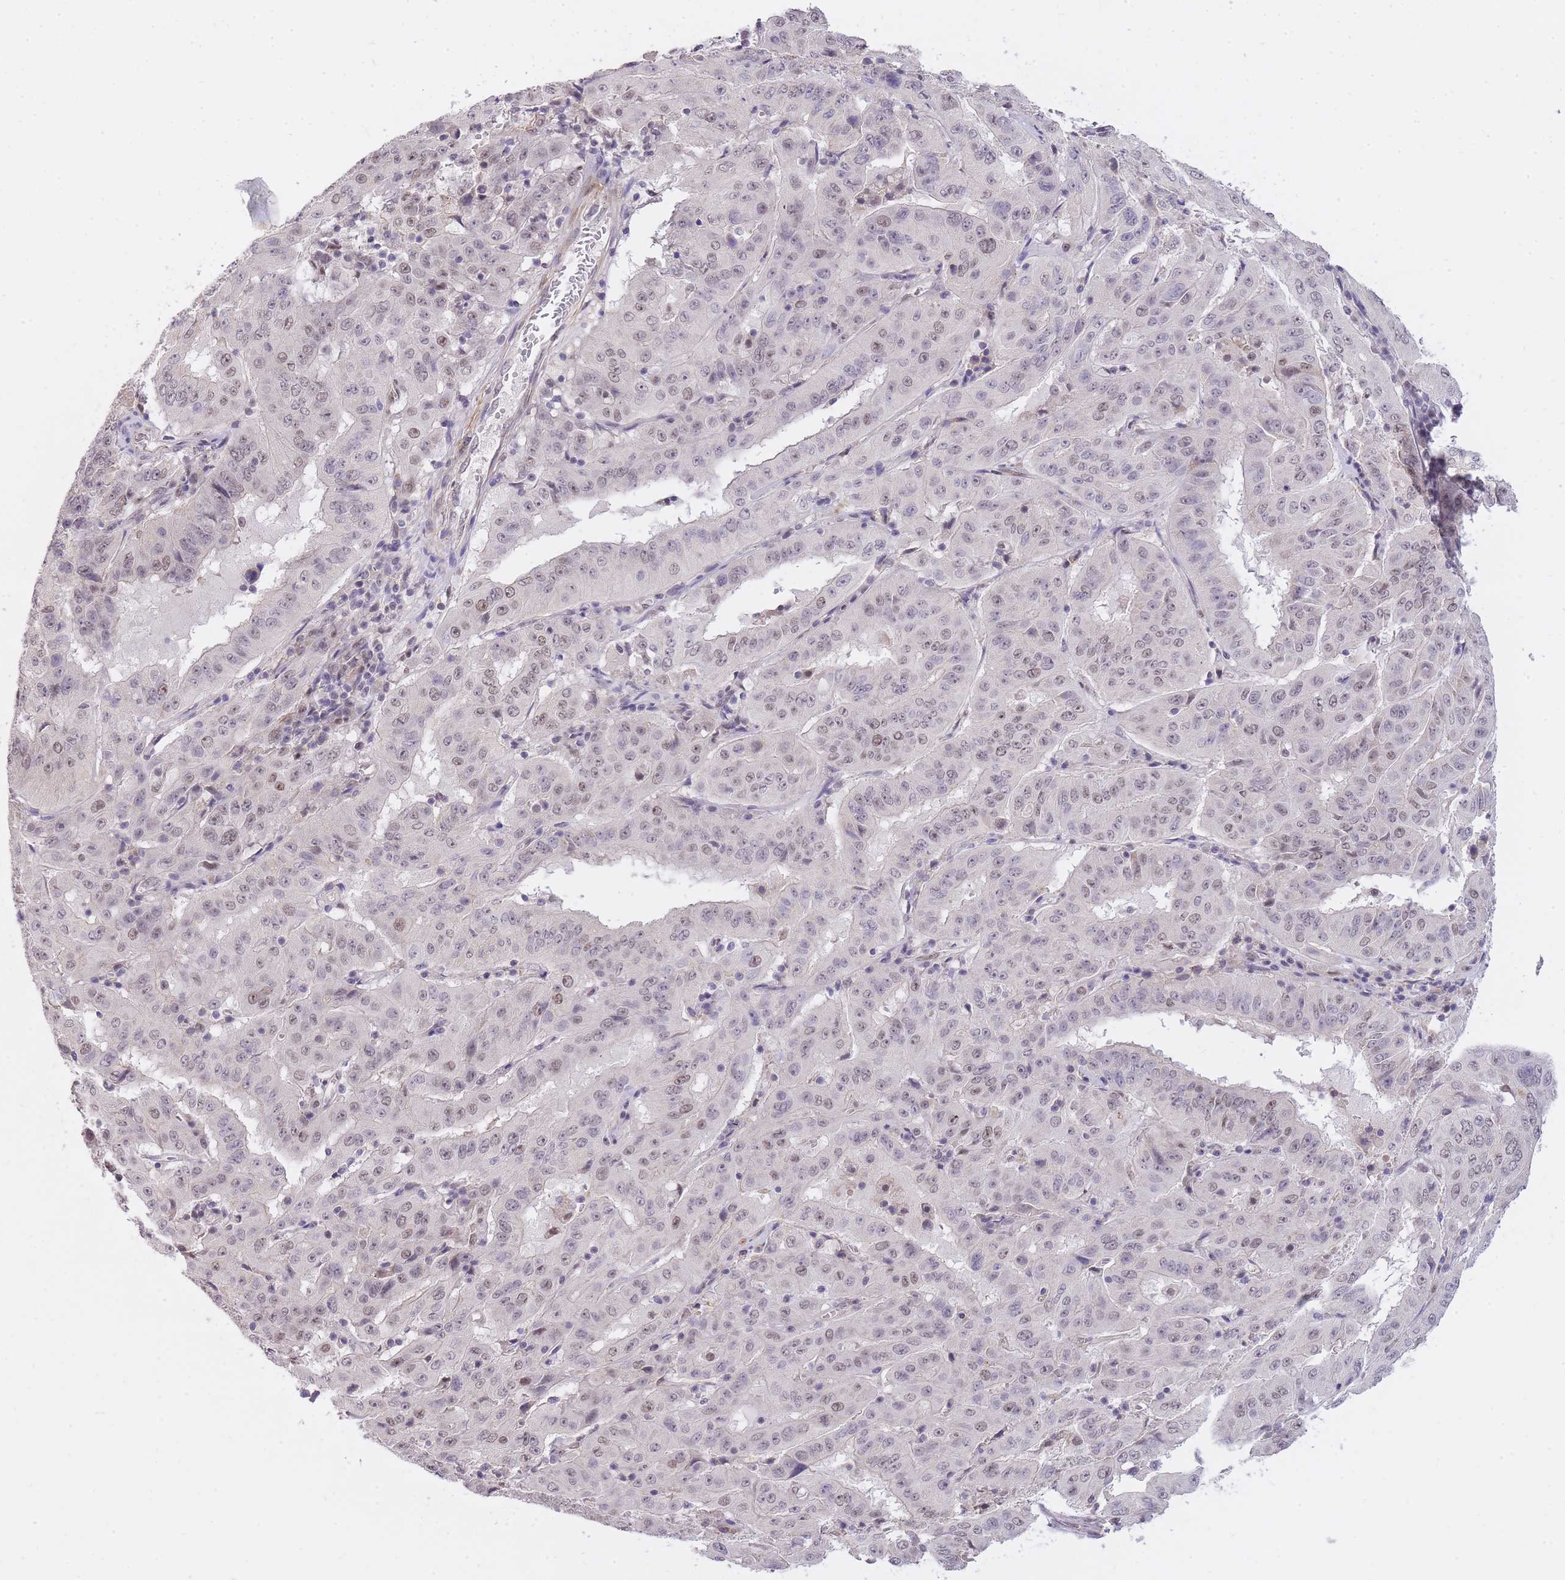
{"staining": {"intensity": "weak", "quantity": "25%-75%", "location": "nuclear"}, "tissue": "pancreatic cancer", "cell_type": "Tumor cells", "image_type": "cancer", "snomed": [{"axis": "morphology", "description": "Adenocarcinoma, NOS"}, {"axis": "topography", "description": "Pancreas"}], "caption": "Pancreatic cancer tissue demonstrates weak nuclear expression in approximately 25%-75% of tumor cells, visualized by immunohistochemistry. (Brightfield microscopy of DAB IHC at high magnification).", "gene": "TIGD1", "patient": {"sex": "male", "age": 63}}